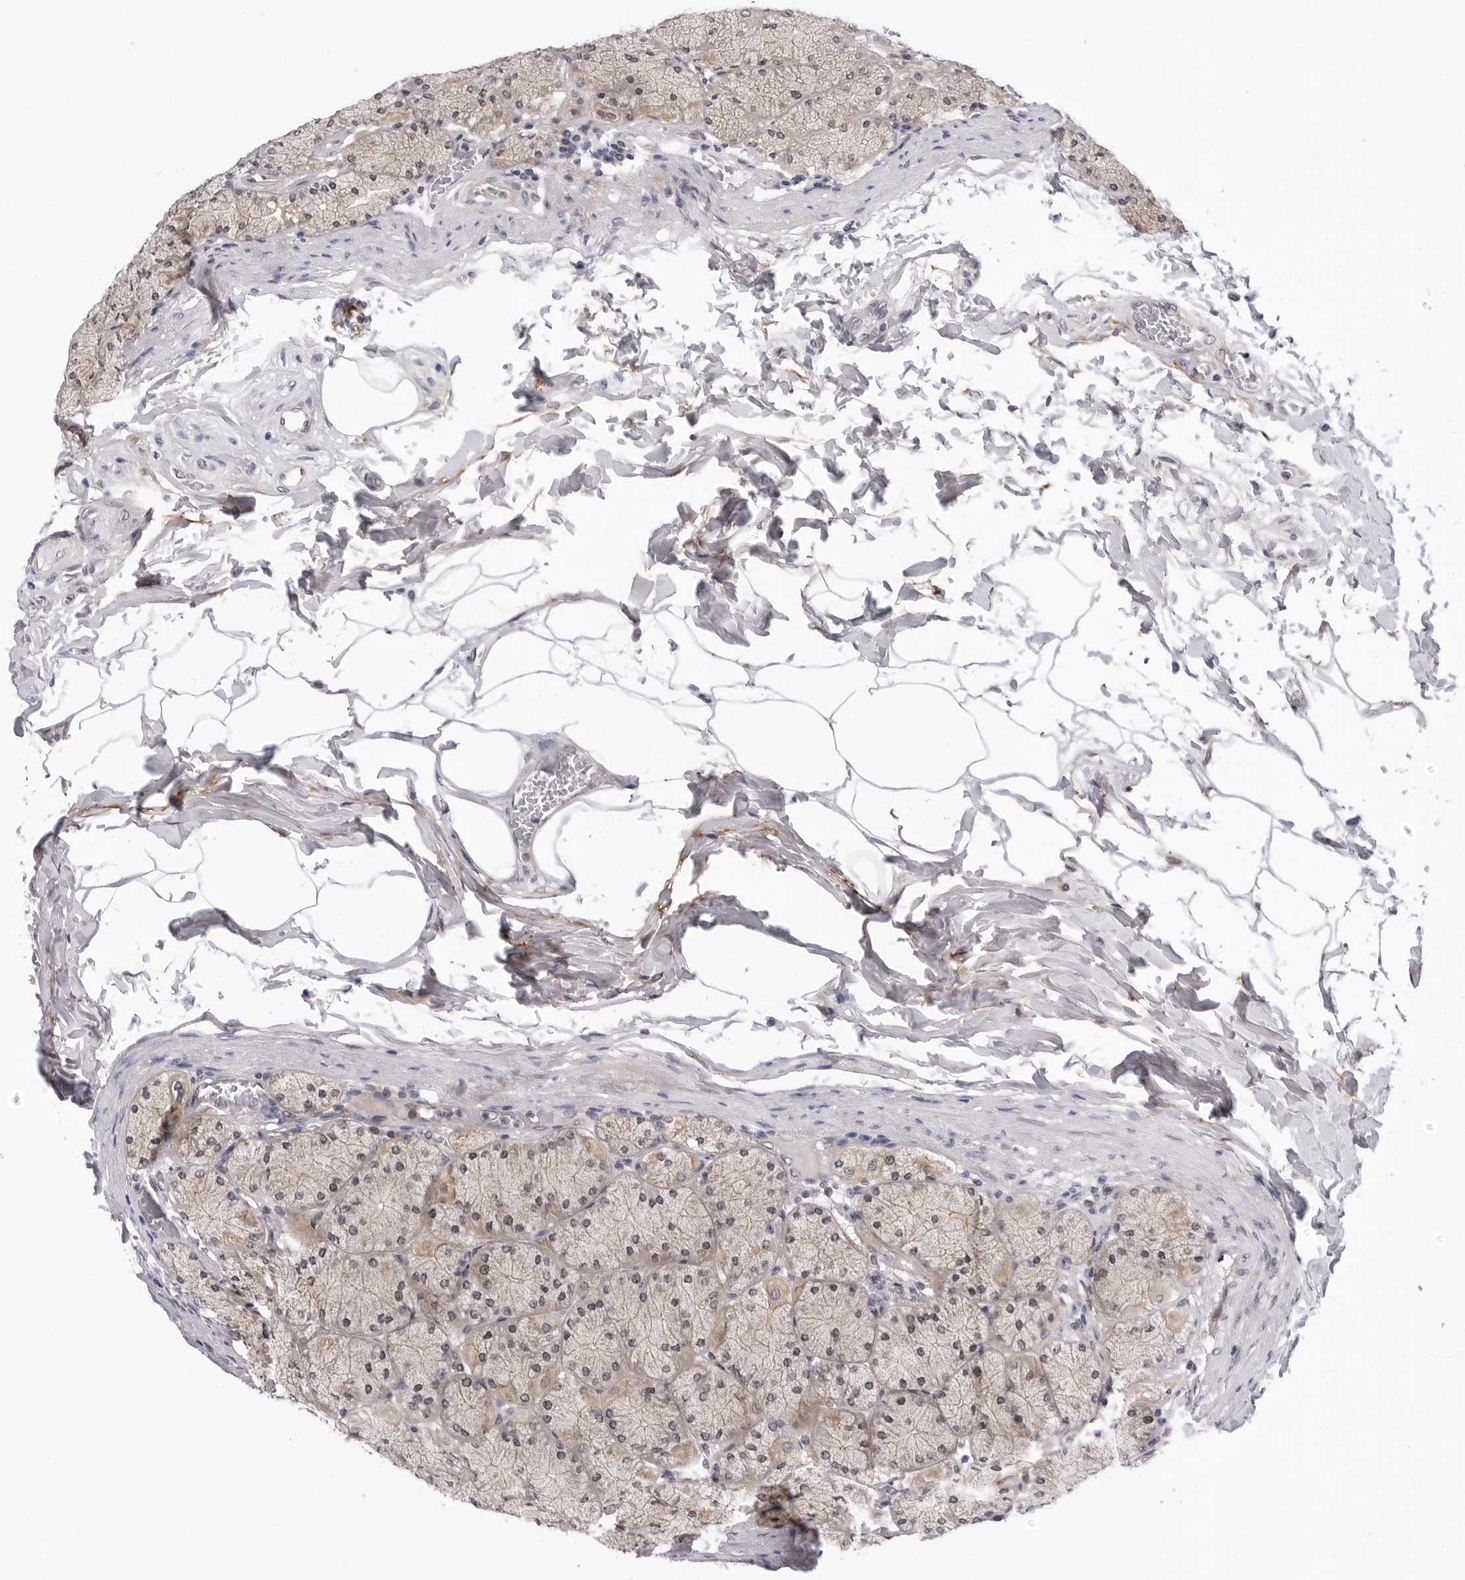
{"staining": {"intensity": "moderate", "quantity": "25%-75%", "location": "cytoplasmic/membranous,nuclear"}, "tissue": "stomach", "cell_type": "Glandular cells", "image_type": "normal", "snomed": [{"axis": "morphology", "description": "Normal tissue, NOS"}, {"axis": "topography", "description": "Stomach, upper"}], "caption": "An IHC photomicrograph of unremarkable tissue is shown. Protein staining in brown highlights moderate cytoplasmic/membranous,nuclear positivity in stomach within glandular cells. (Stains: DAB (3,3'-diaminobenzidine) in brown, nuclei in blue, Microscopy: brightfield microscopy at high magnification).", "gene": "KIAA1614", "patient": {"sex": "female", "age": 56}}